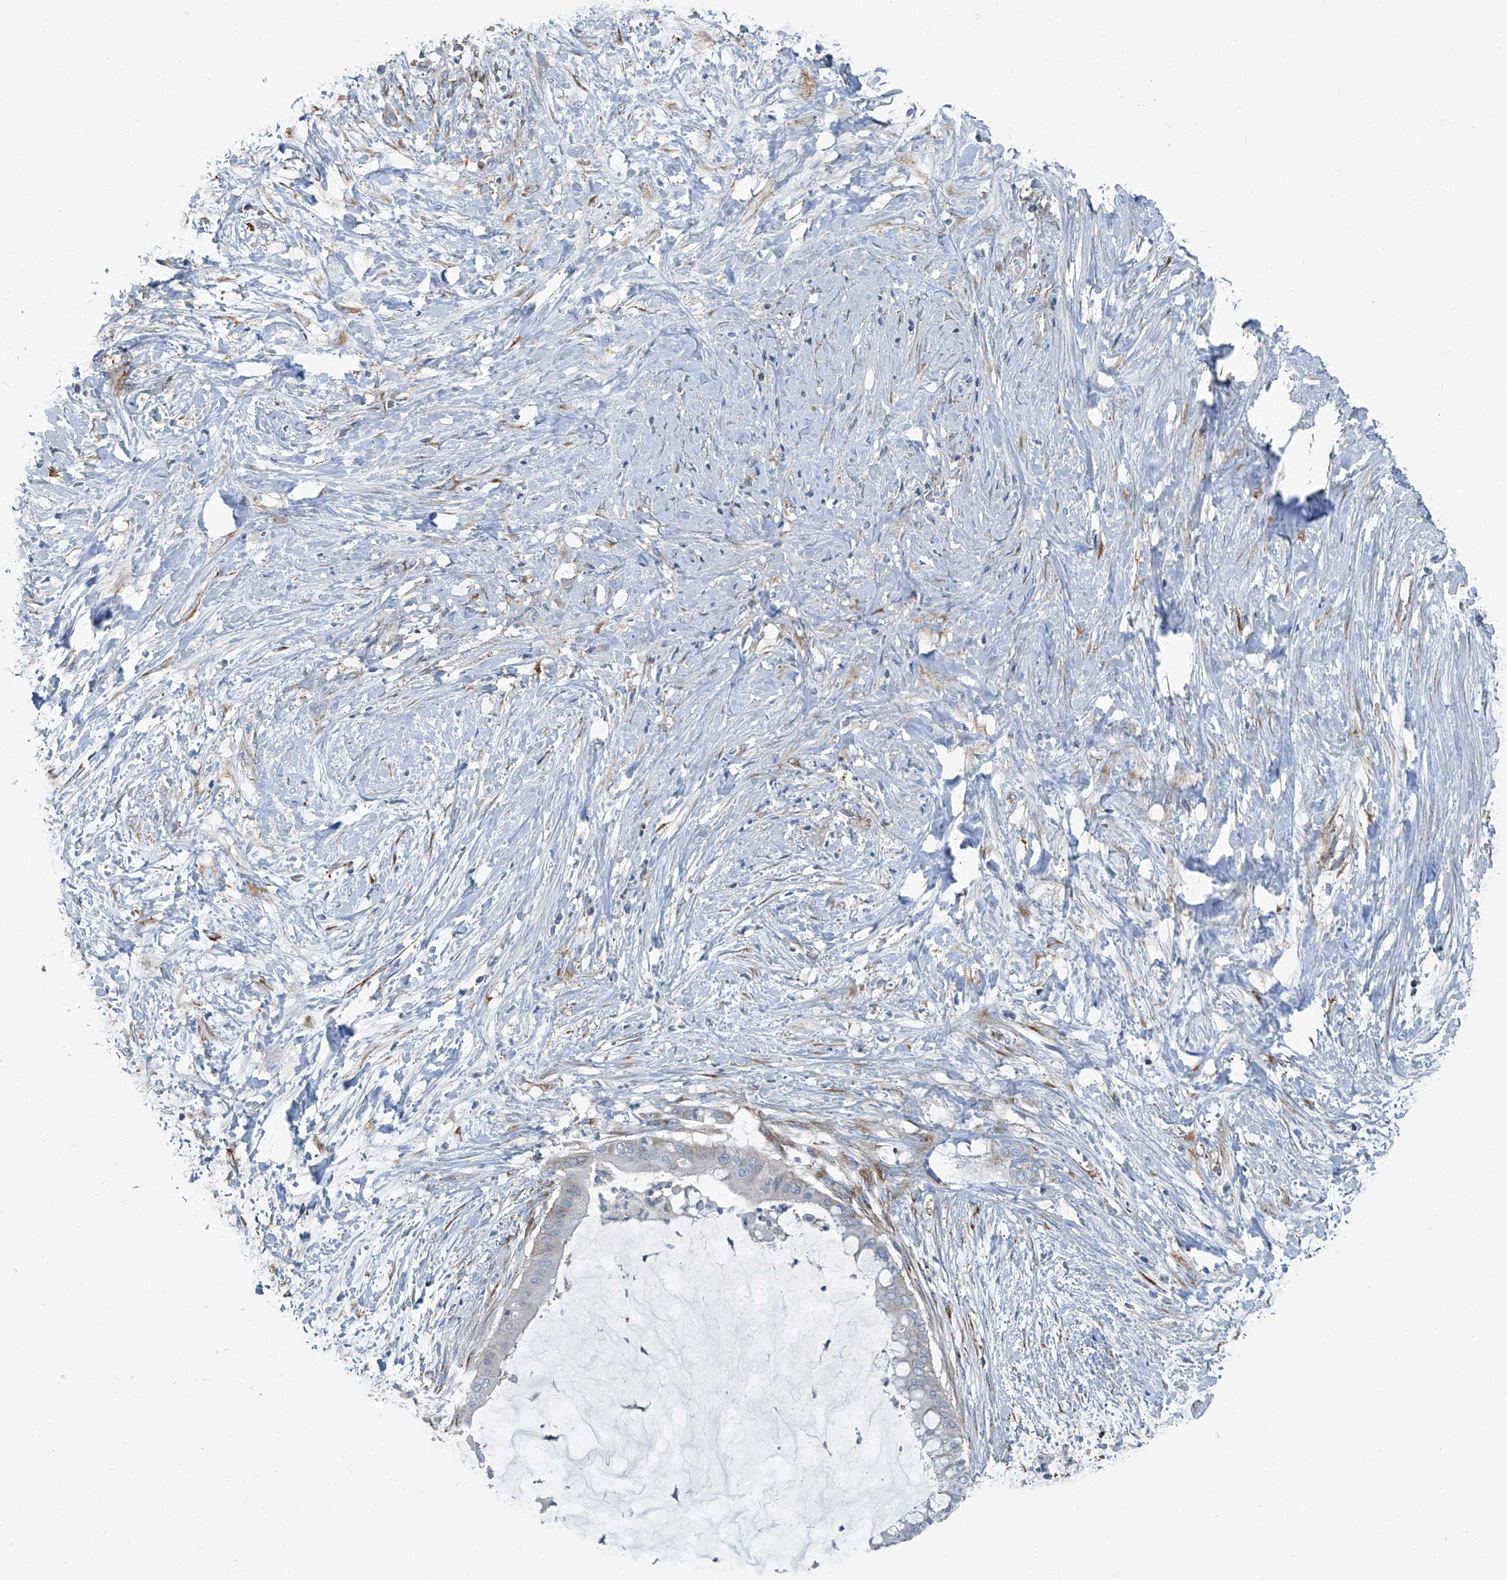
{"staining": {"intensity": "negative", "quantity": "none", "location": "none"}, "tissue": "pancreatic cancer", "cell_type": "Tumor cells", "image_type": "cancer", "snomed": [{"axis": "morphology", "description": "Adenocarcinoma, NOS"}, {"axis": "topography", "description": "Pancreas"}], "caption": "A micrograph of adenocarcinoma (pancreatic) stained for a protein displays no brown staining in tumor cells.", "gene": "SEPTIN7", "patient": {"sex": "male", "age": 41}}